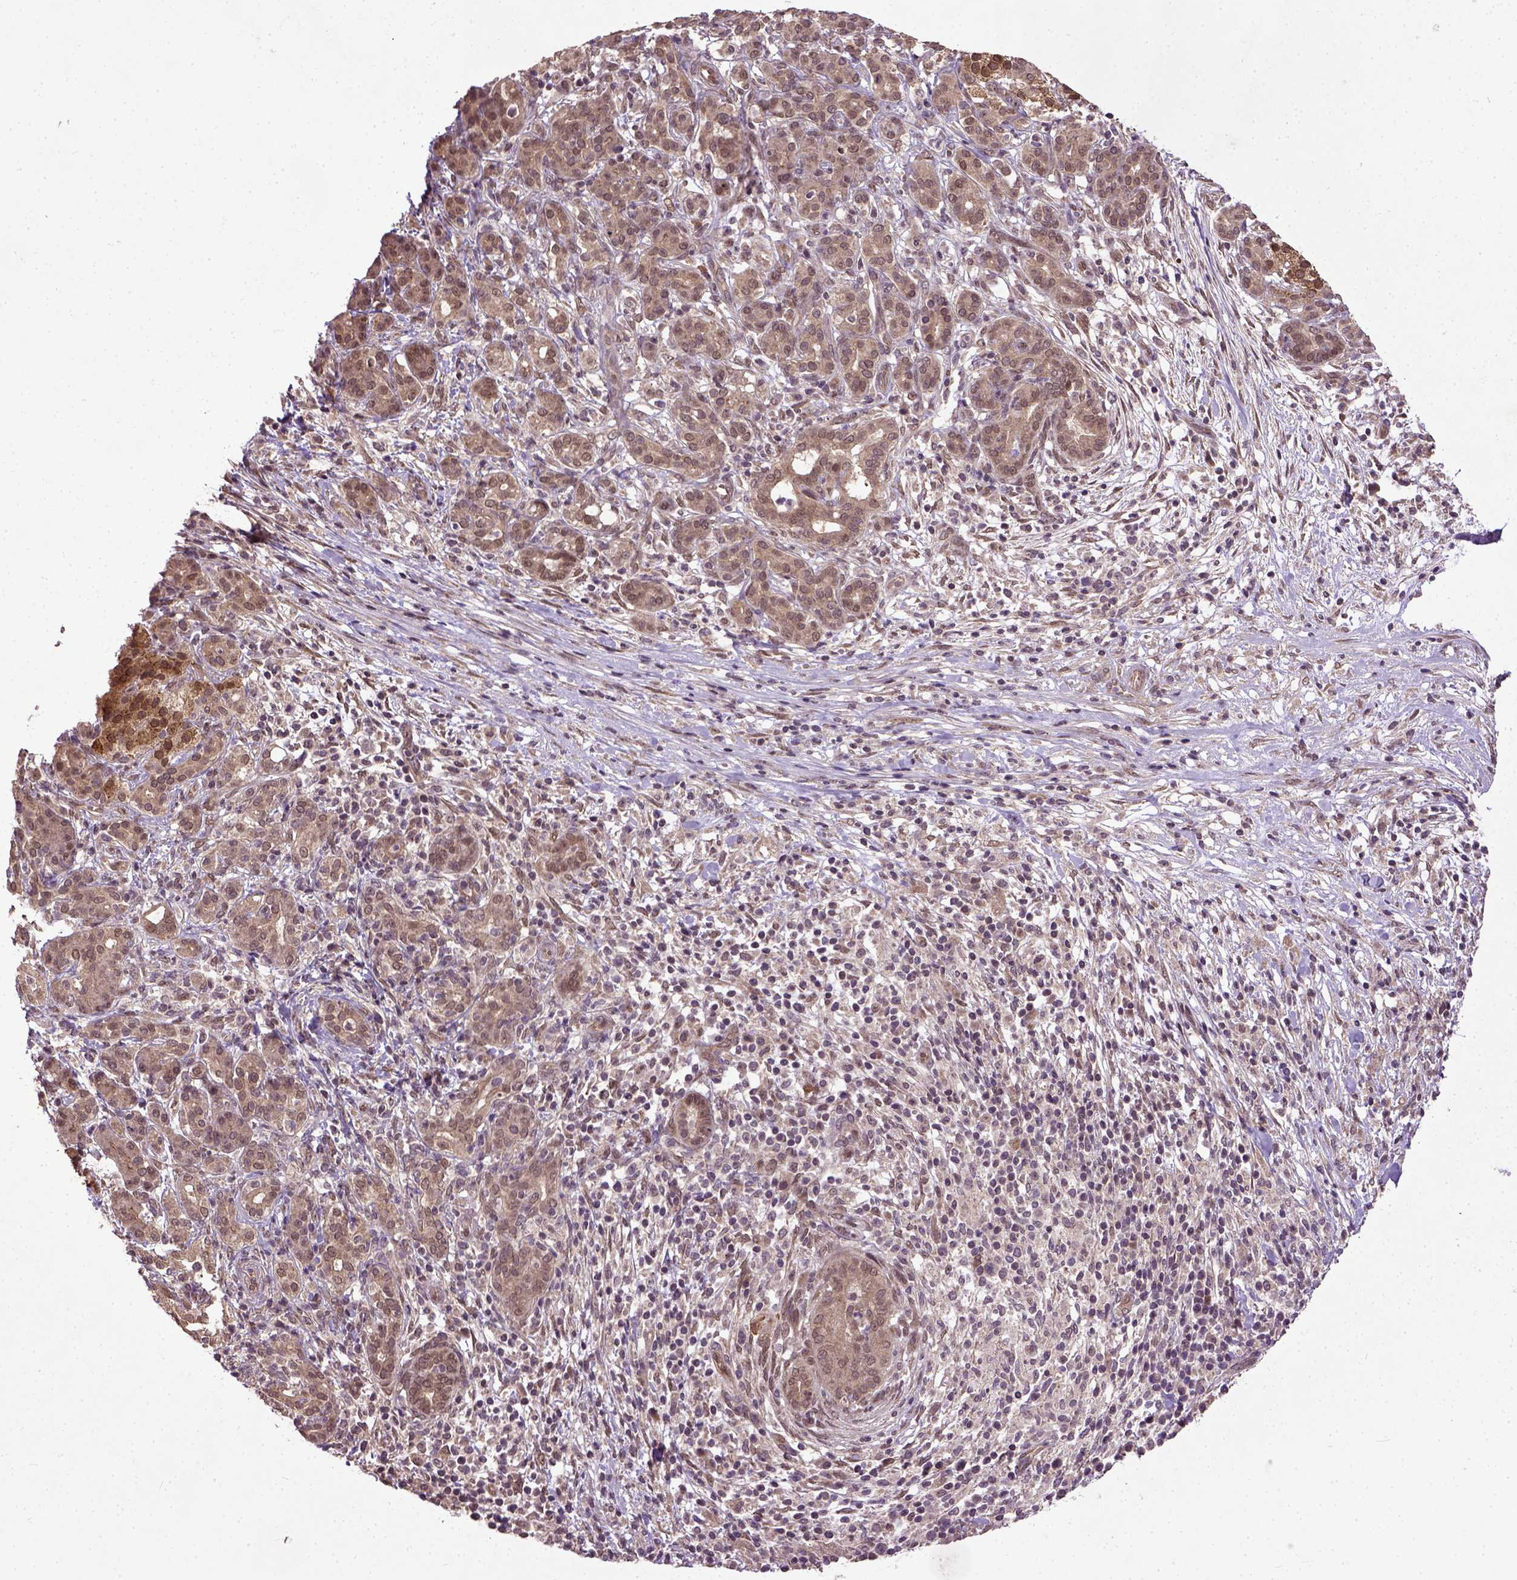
{"staining": {"intensity": "moderate", "quantity": ">75%", "location": "cytoplasmic/membranous,nuclear"}, "tissue": "pancreatic cancer", "cell_type": "Tumor cells", "image_type": "cancer", "snomed": [{"axis": "morphology", "description": "Adenocarcinoma, NOS"}, {"axis": "topography", "description": "Pancreas"}], "caption": "Protein analysis of adenocarcinoma (pancreatic) tissue displays moderate cytoplasmic/membranous and nuclear positivity in approximately >75% of tumor cells. The protein is shown in brown color, while the nuclei are stained blue.", "gene": "UBA3", "patient": {"sex": "male", "age": 44}}